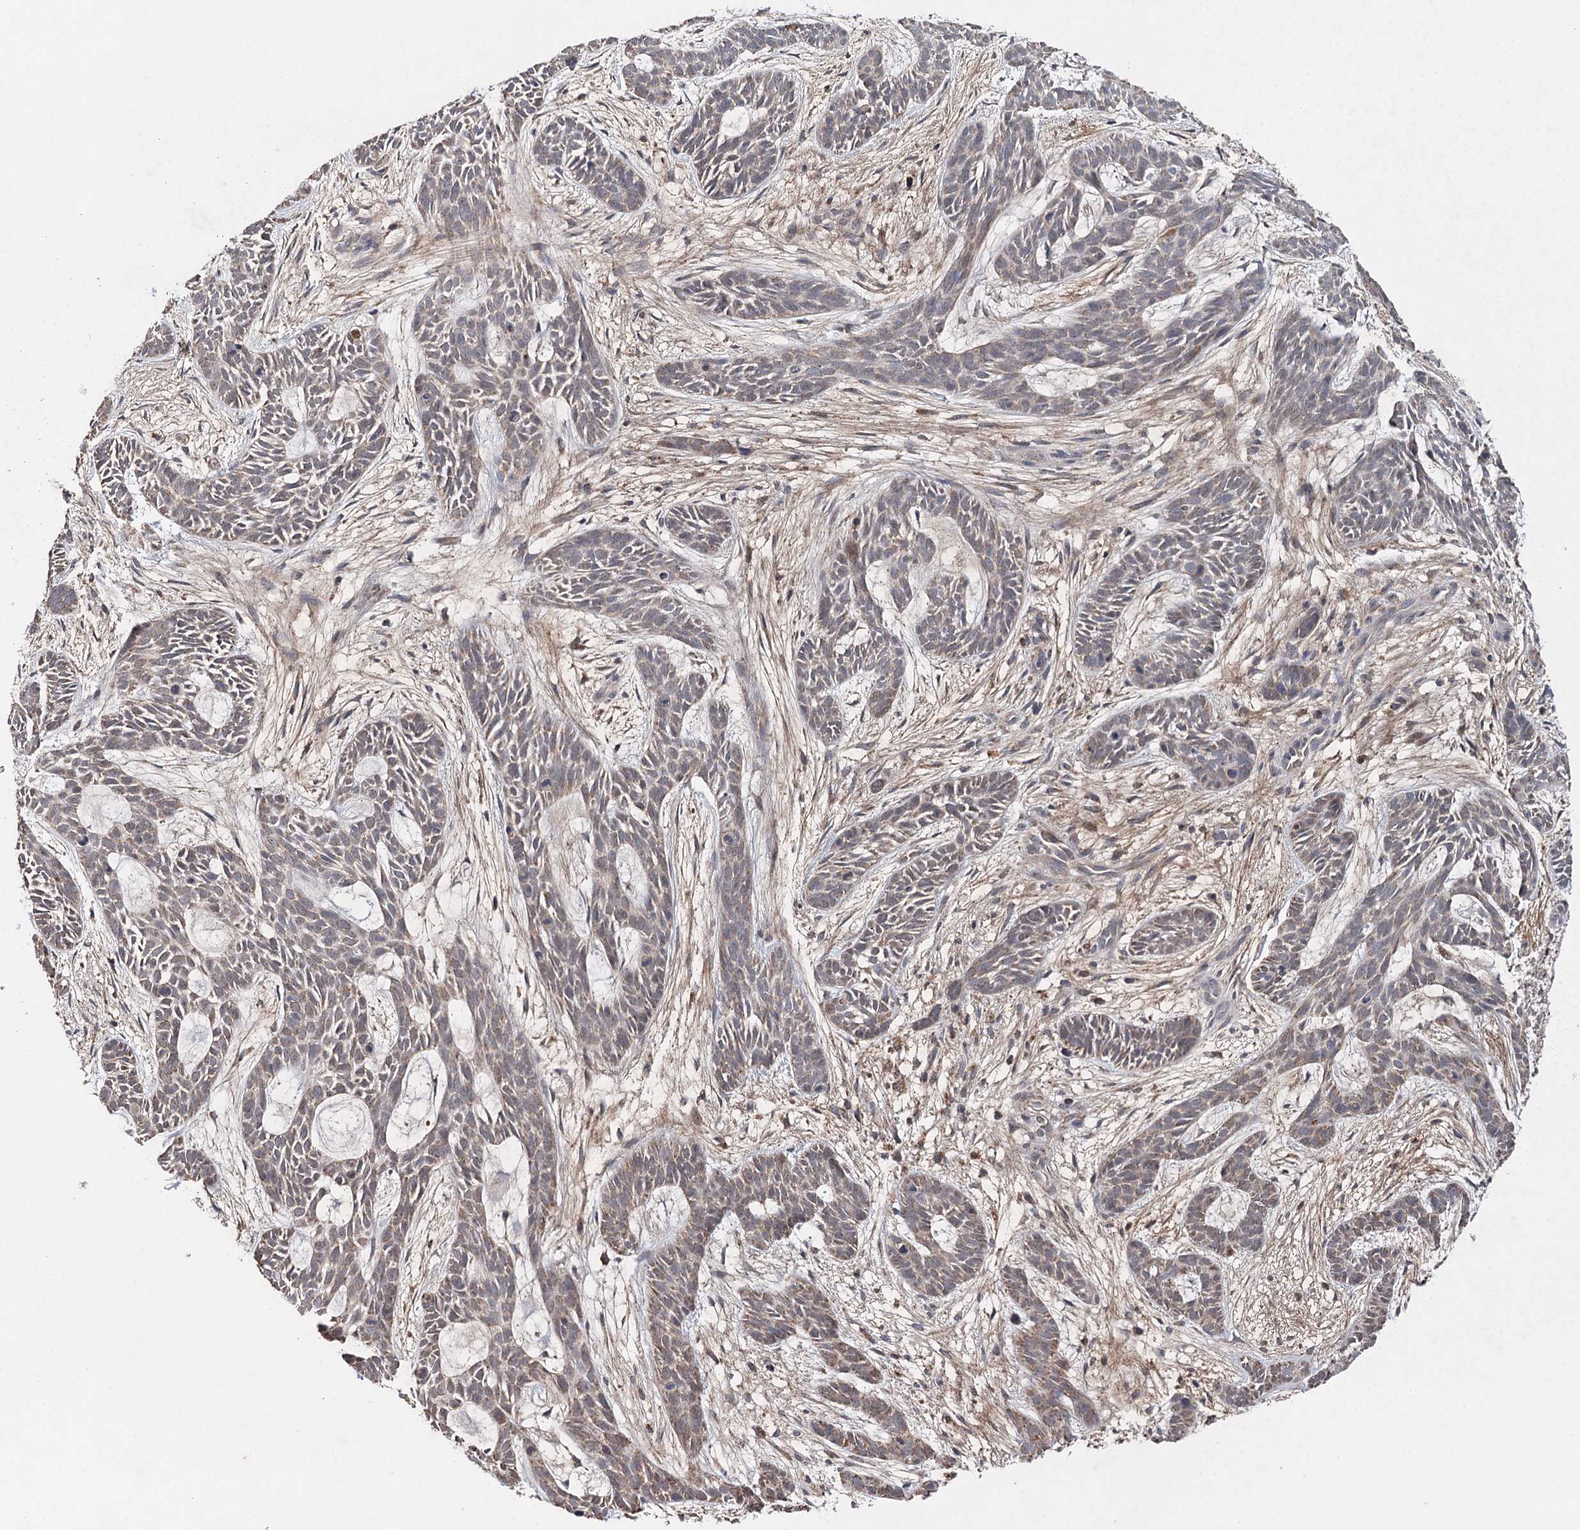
{"staining": {"intensity": "weak", "quantity": "25%-75%", "location": "cytoplasmic/membranous"}, "tissue": "skin cancer", "cell_type": "Tumor cells", "image_type": "cancer", "snomed": [{"axis": "morphology", "description": "Basal cell carcinoma"}, {"axis": "topography", "description": "Skin"}], "caption": "The immunohistochemical stain labels weak cytoplasmic/membranous staining in tumor cells of basal cell carcinoma (skin) tissue.", "gene": "PIK3CB", "patient": {"sex": "male", "age": 89}}